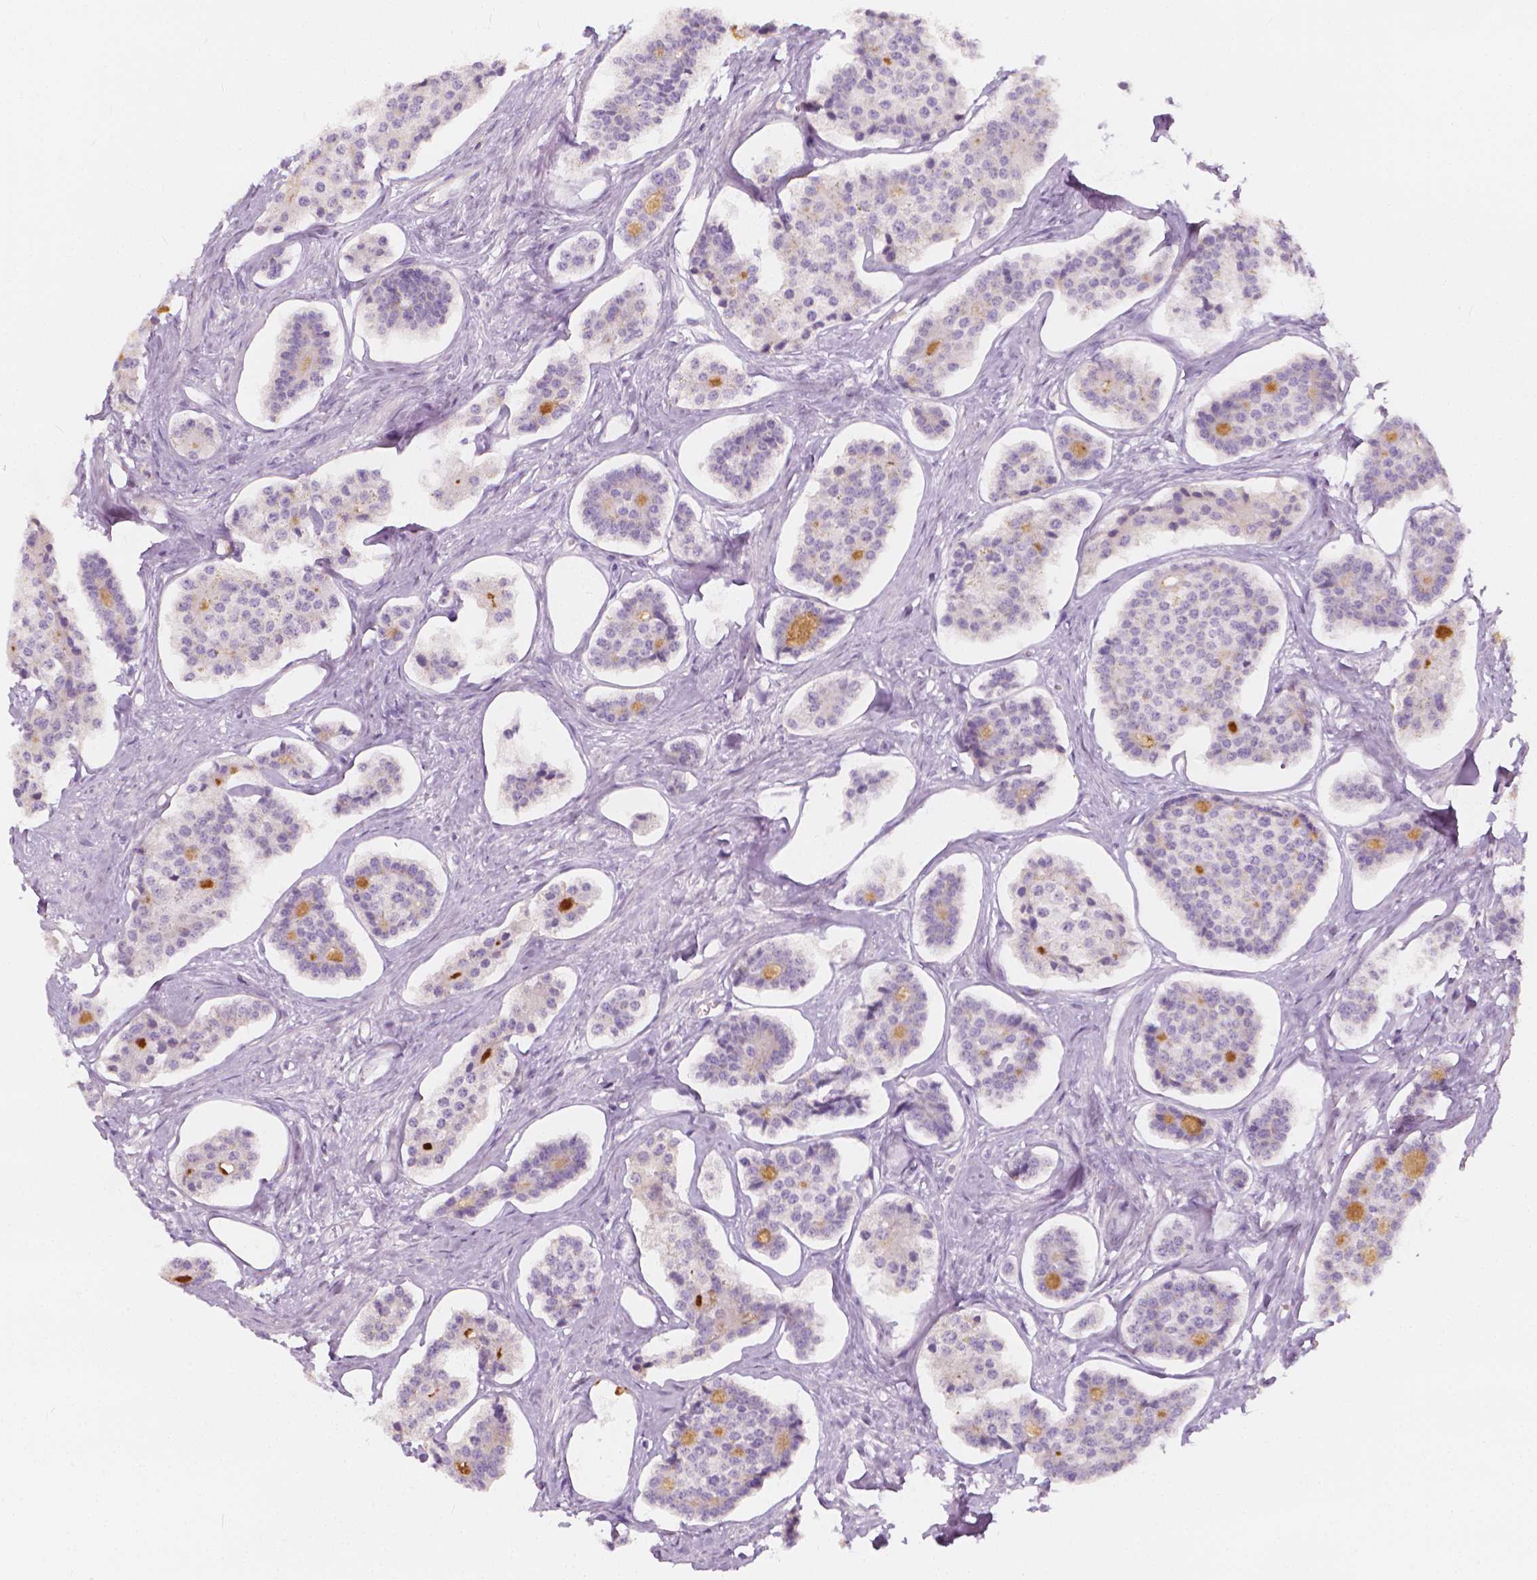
{"staining": {"intensity": "negative", "quantity": "none", "location": "none"}, "tissue": "carcinoid", "cell_type": "Tumor cells", "image_type": "cancer", "snomed": [{"axis": "morphology", "description": "Carcinoid, malignant, NOS"}, {"axis": "topography", "description": "Small intestine"}], "caption": "The immunohistochemistry (IHC) image has no significant expression in tumor cells of carcinoid tissue.", "gene": "RBFOX1", "patient": {"sex": "female", "age": 65}}